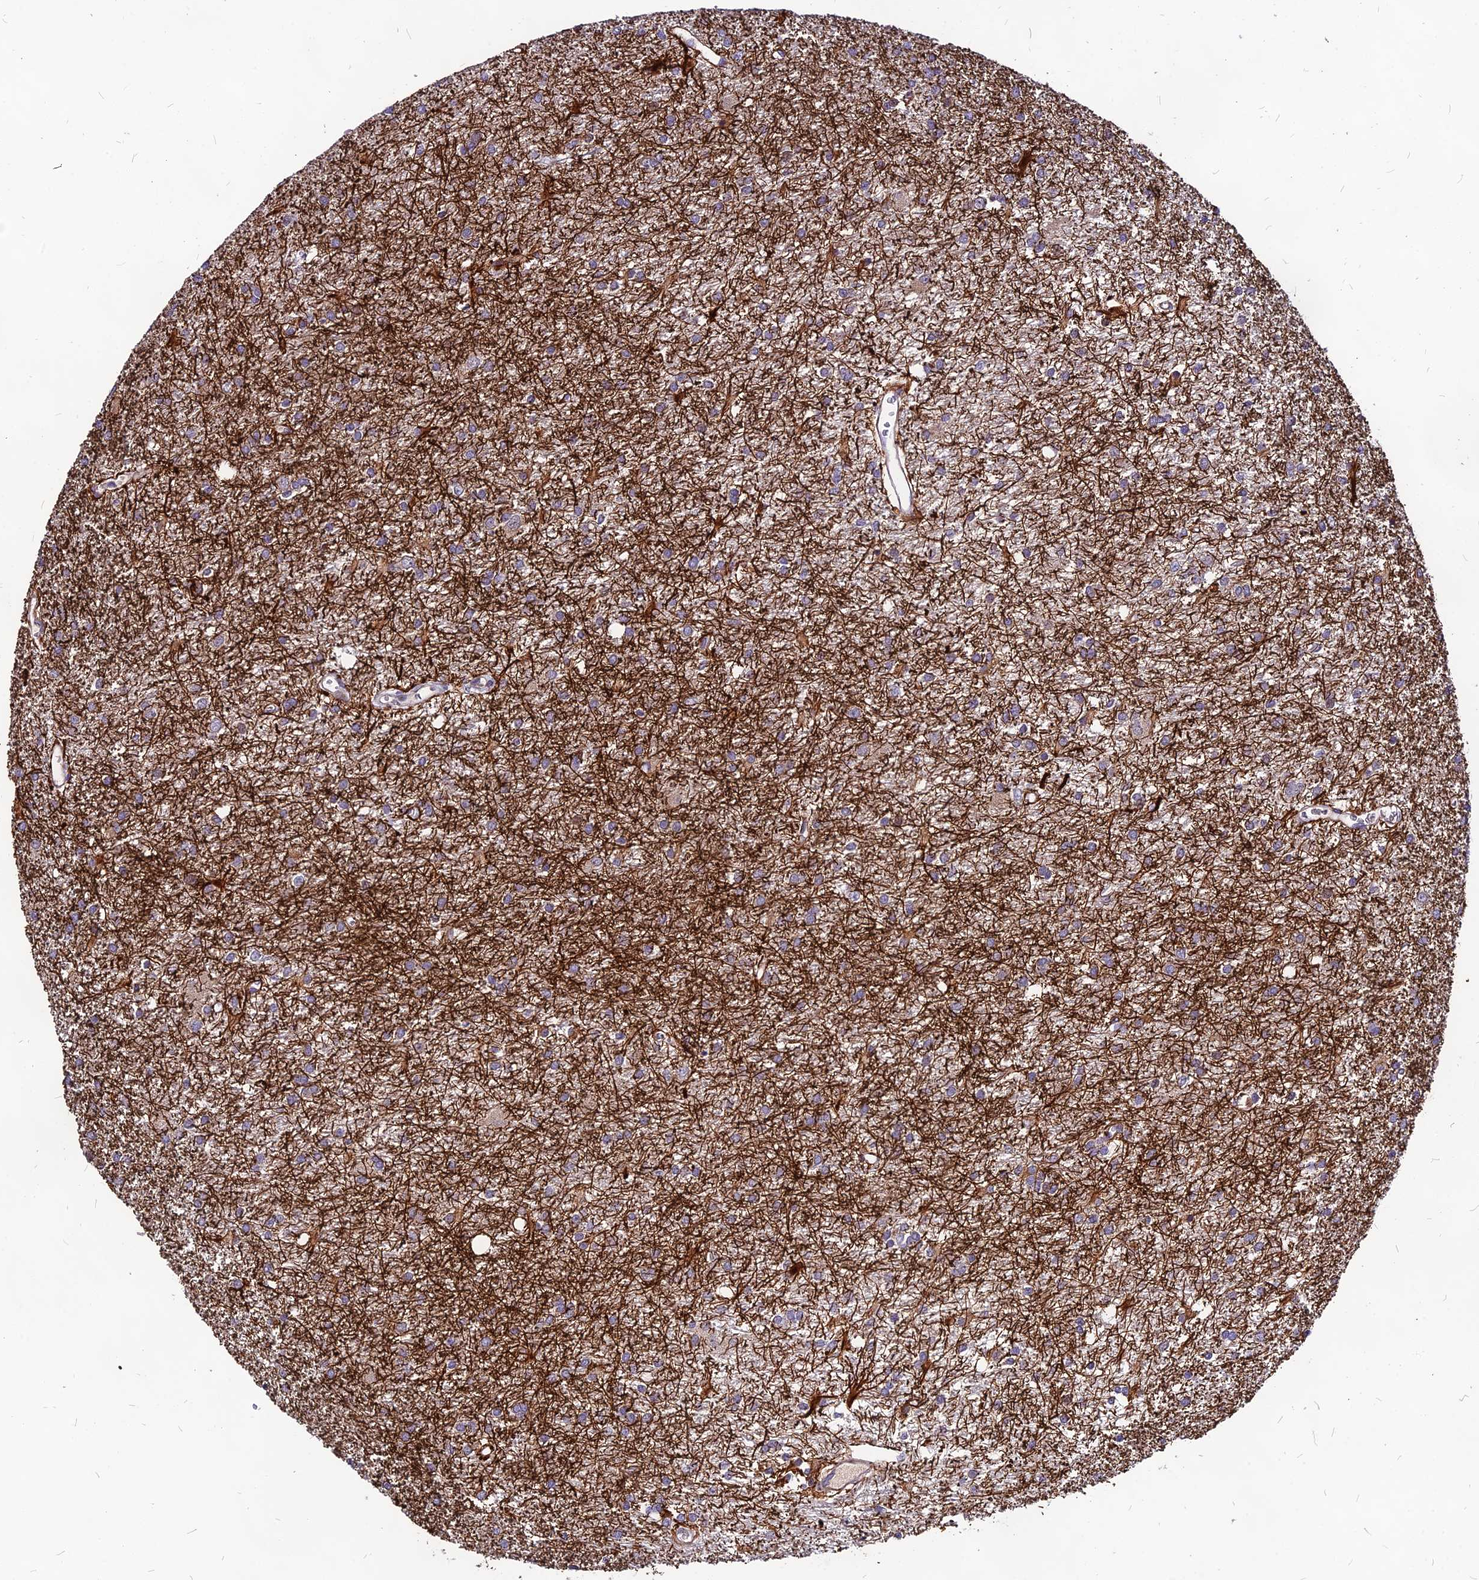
{"staining": {"intensity": "negative", "quantity": "none", "location": "none"}, "tissue": "glioma", "cell_type": "Tumor cells", "image_type": "cancer", "snomed": [{"axis": "morphology", "description": "Glioma, malignant, High grade"}, {"axis": "topography", "description": "Brain"}], "caption": "Tumor cells show no significant protein staining in malignant high-grade glioma. The staining is performed using DAB brown chromogen with nuclei counter-stained in using hematoxylin.", "gene": "RIMOC1", "patient": {"sex": "female", "age": 50}}